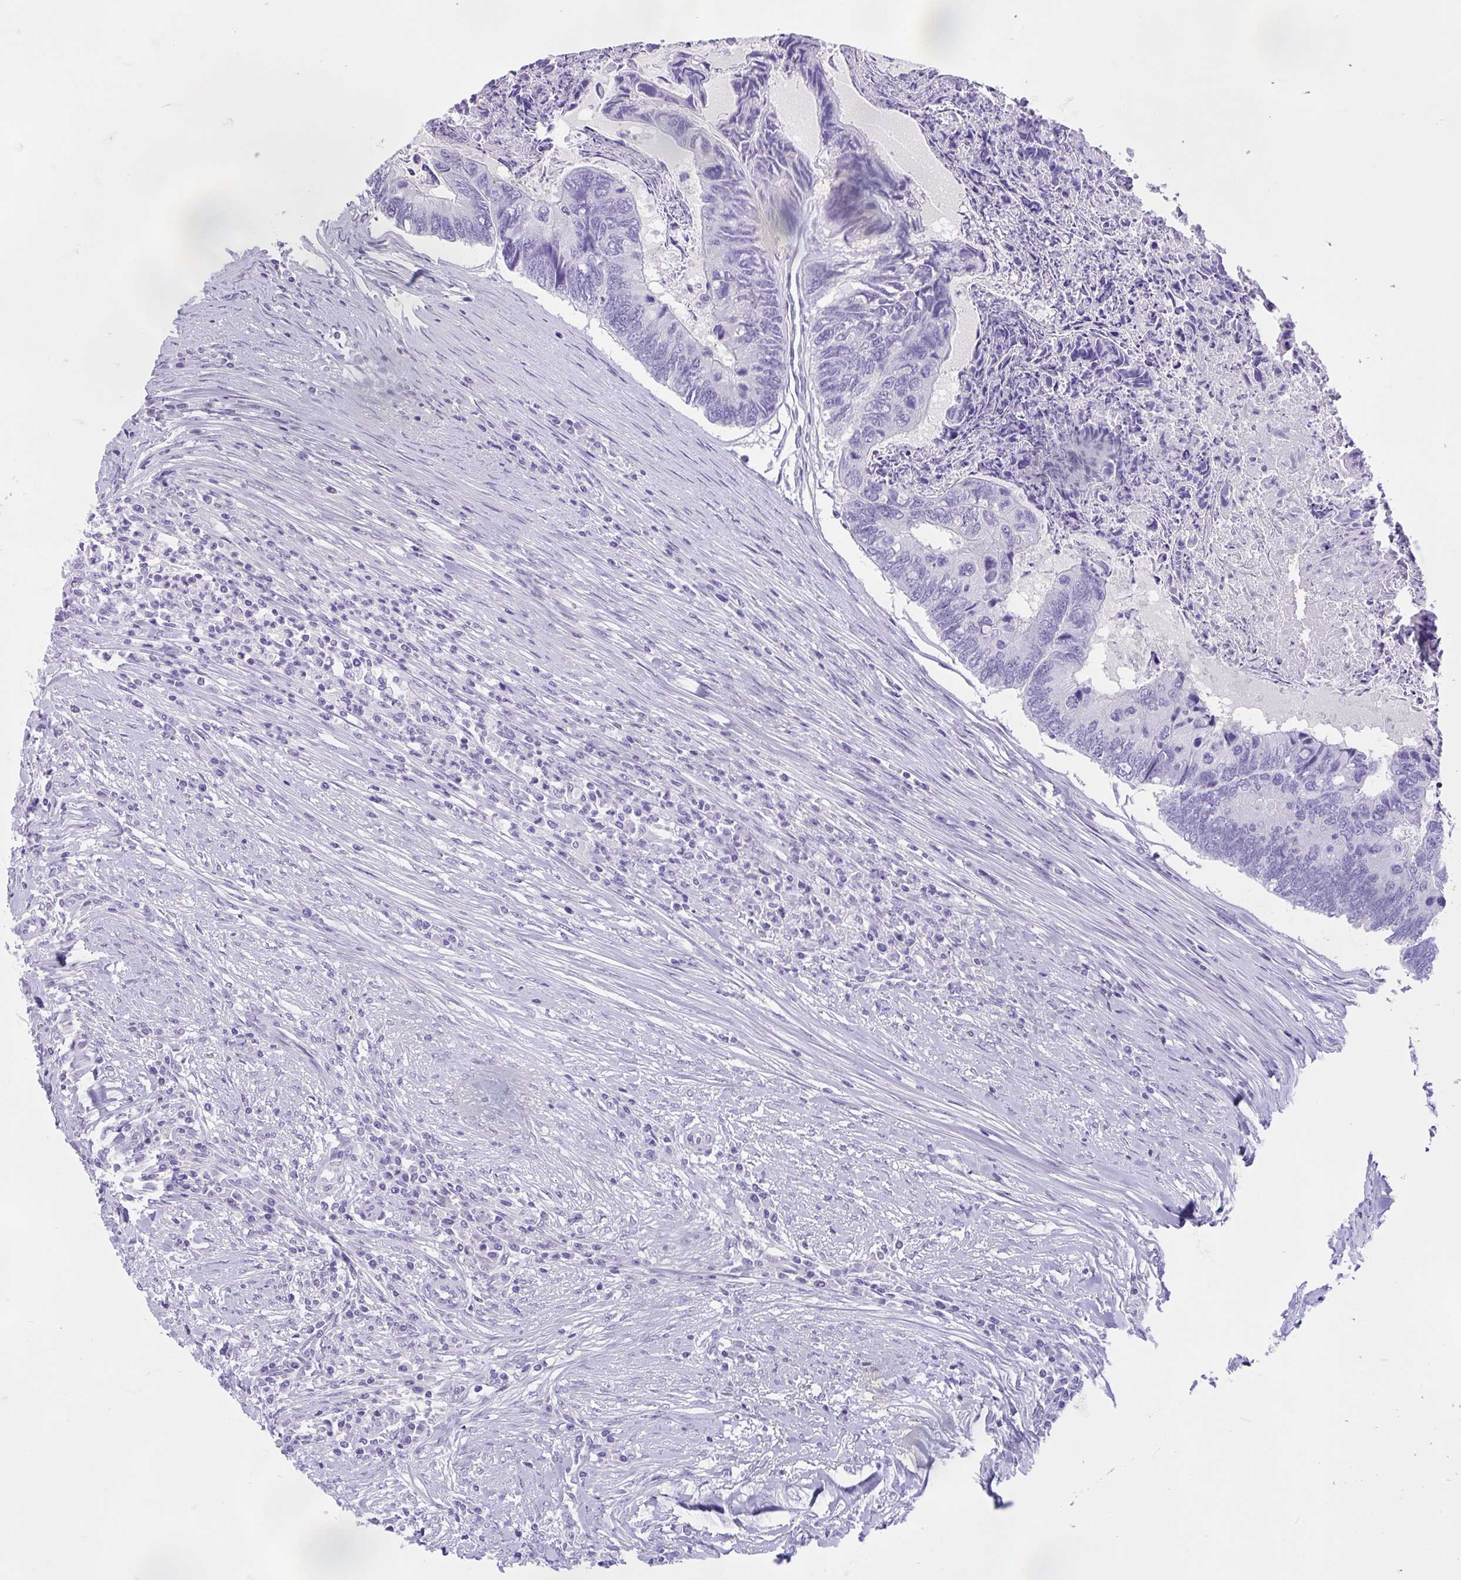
{"staining": {"intensity": "negative", "quantity": "none", "location": "none"}, "tissue": "colorectal cancer", "cell_type": "Tumor cells", "image_type": "cancer", "snomed": [{"axis": "morphology", "description": "Adenocarcinoma, NOS"}, {"axis": "topography", "description": "Colon"}], "caption": "Immunohistochemistry (IHC) of colorectal cancer (adenocarcinoma) displays no expression in tumor cells. (DAB IHC with hematoxylin counter stain).", "gene": "ZNF319", "patient": {"sex": "female", "age": 67}}